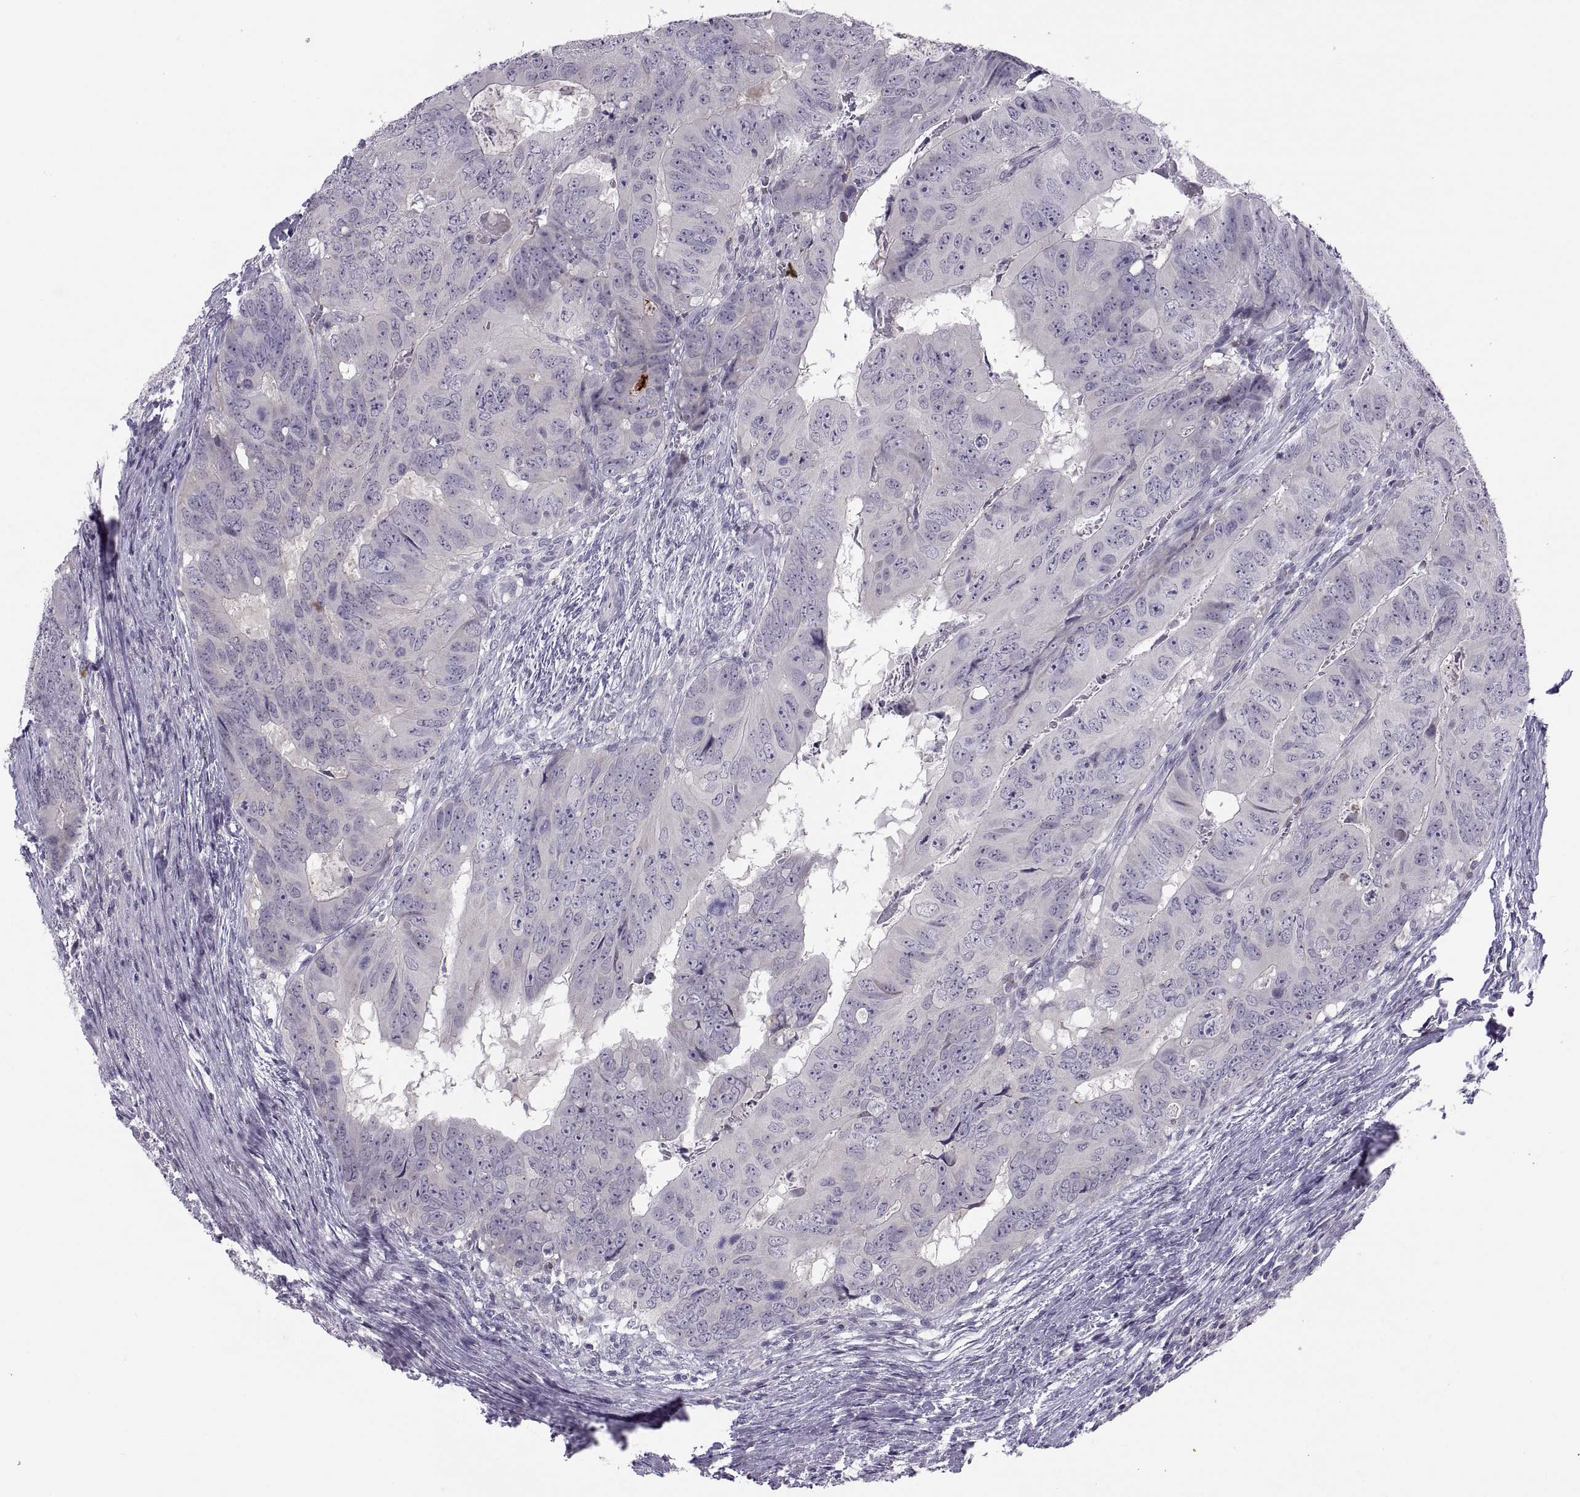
{"staining": {"intensity": "negative", "quantity": "none", "location": "none"}, "tissue": "colorectal cancer", "cell_type": "Tumor cells", "image_type": "cancer", "snomed": [{"axis": "morphology", "description": "Adenocarcinoma, NOS"}, {"axis": "topography", "description": "Colon"}], "caption": "IHC of human adenocarcinoma (colorectal) exhibits no positivity in tumor cells. (DAB immunohistochemistry with hematoxylin counter stain).", "gene": "TTC21A", "patient": {"sex": "male", "age": 79}}